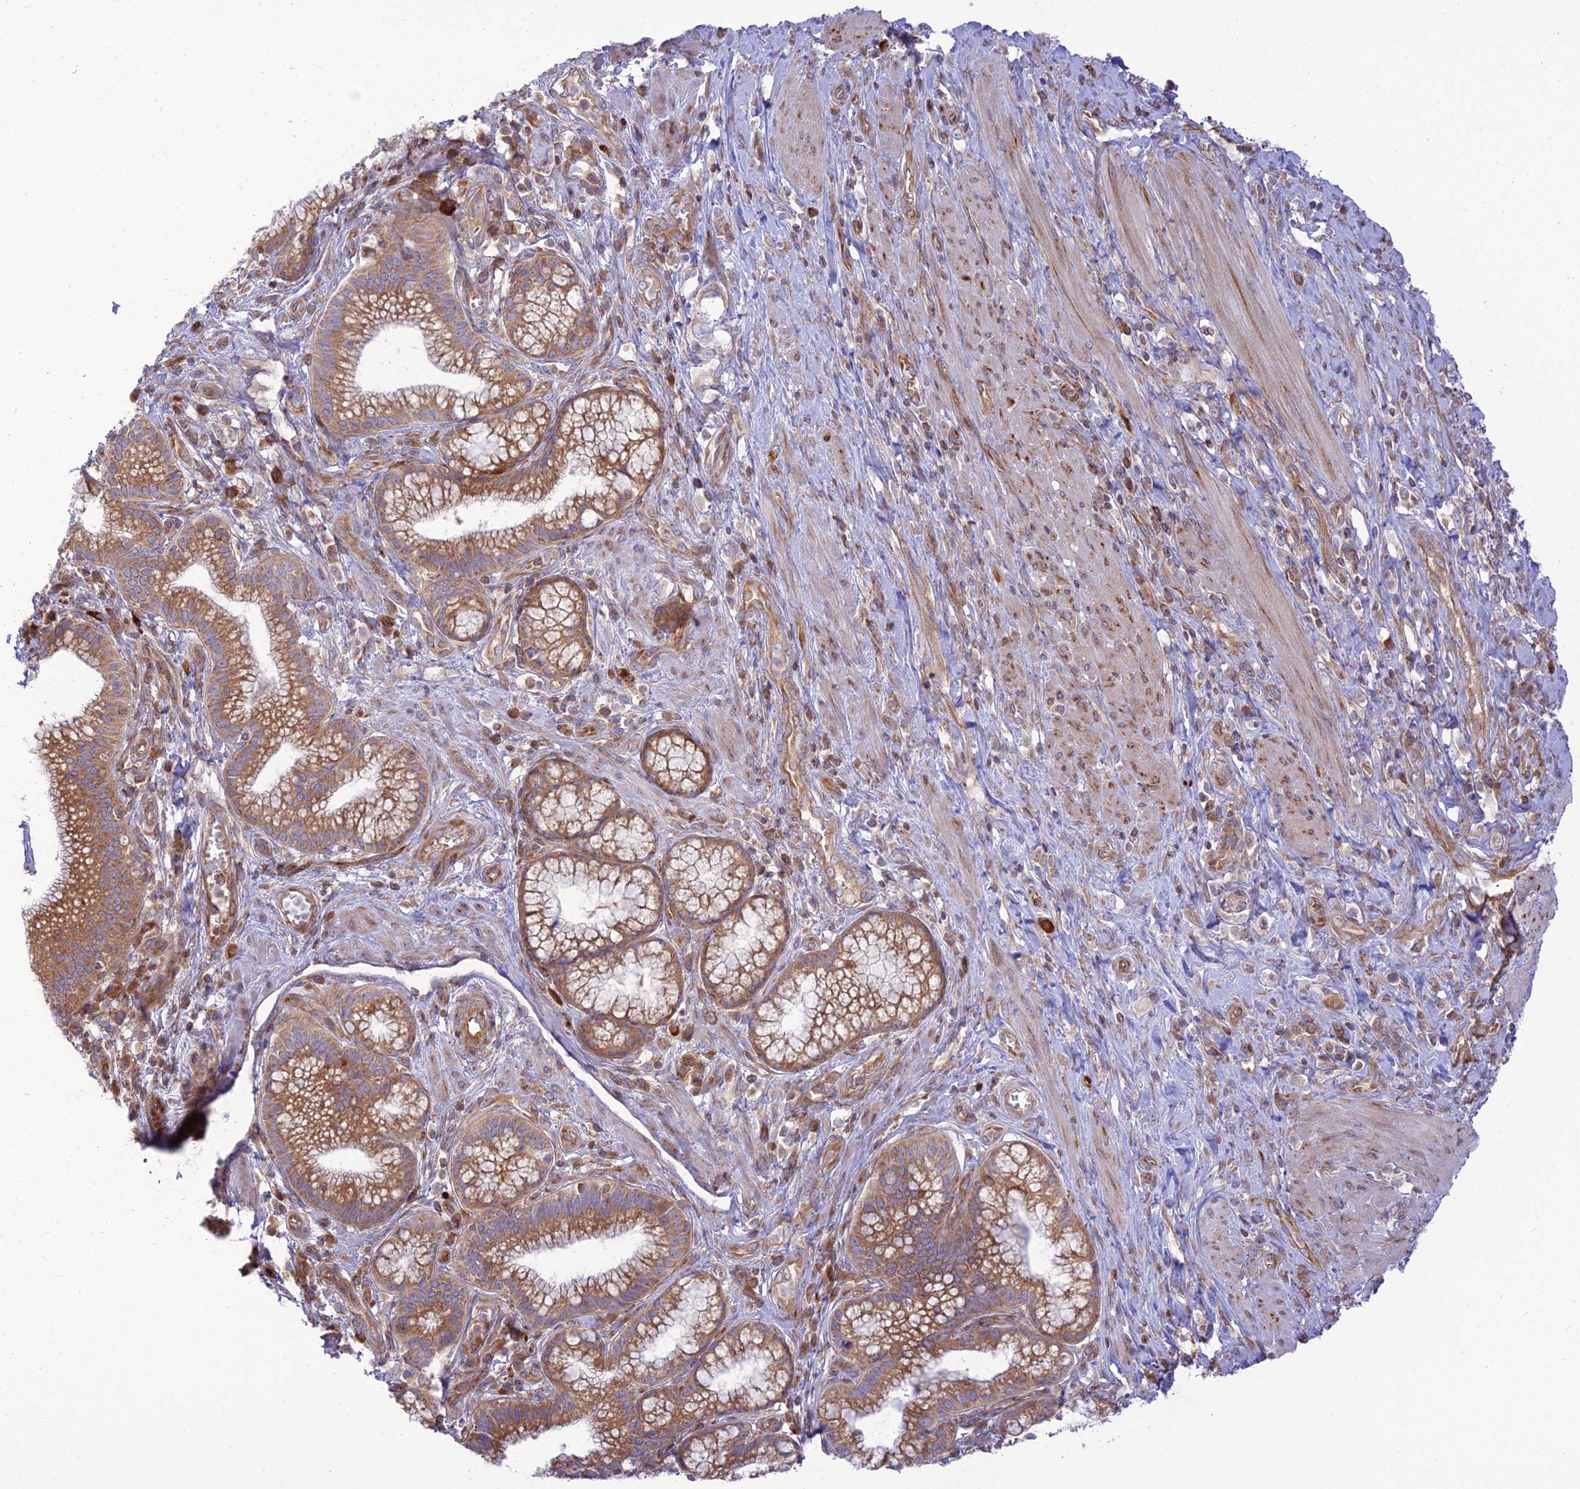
{"staining": {"intensity": "moderate", "quantity": ">75%", "location": "cytoplasmic/membranous"}, "tissue": "pancreatic cancer", "cell_type": "Tumor cells", "image_type": "cancer", "snomed": [{"axis": "morphology", "description": "Adenocarcinoma, NOS"}, {"axis": "topography", "description": "Pancreas"}], "caption": "There is medium levels of moderate cytoplasmic/membranous staining in tumor cells of pancreatic adenocarcinoma, as demonstrated by immunohistochemical staining (brown color).", "gene": "PIMREG", "patient": {"sex": "male", "age": 72}}